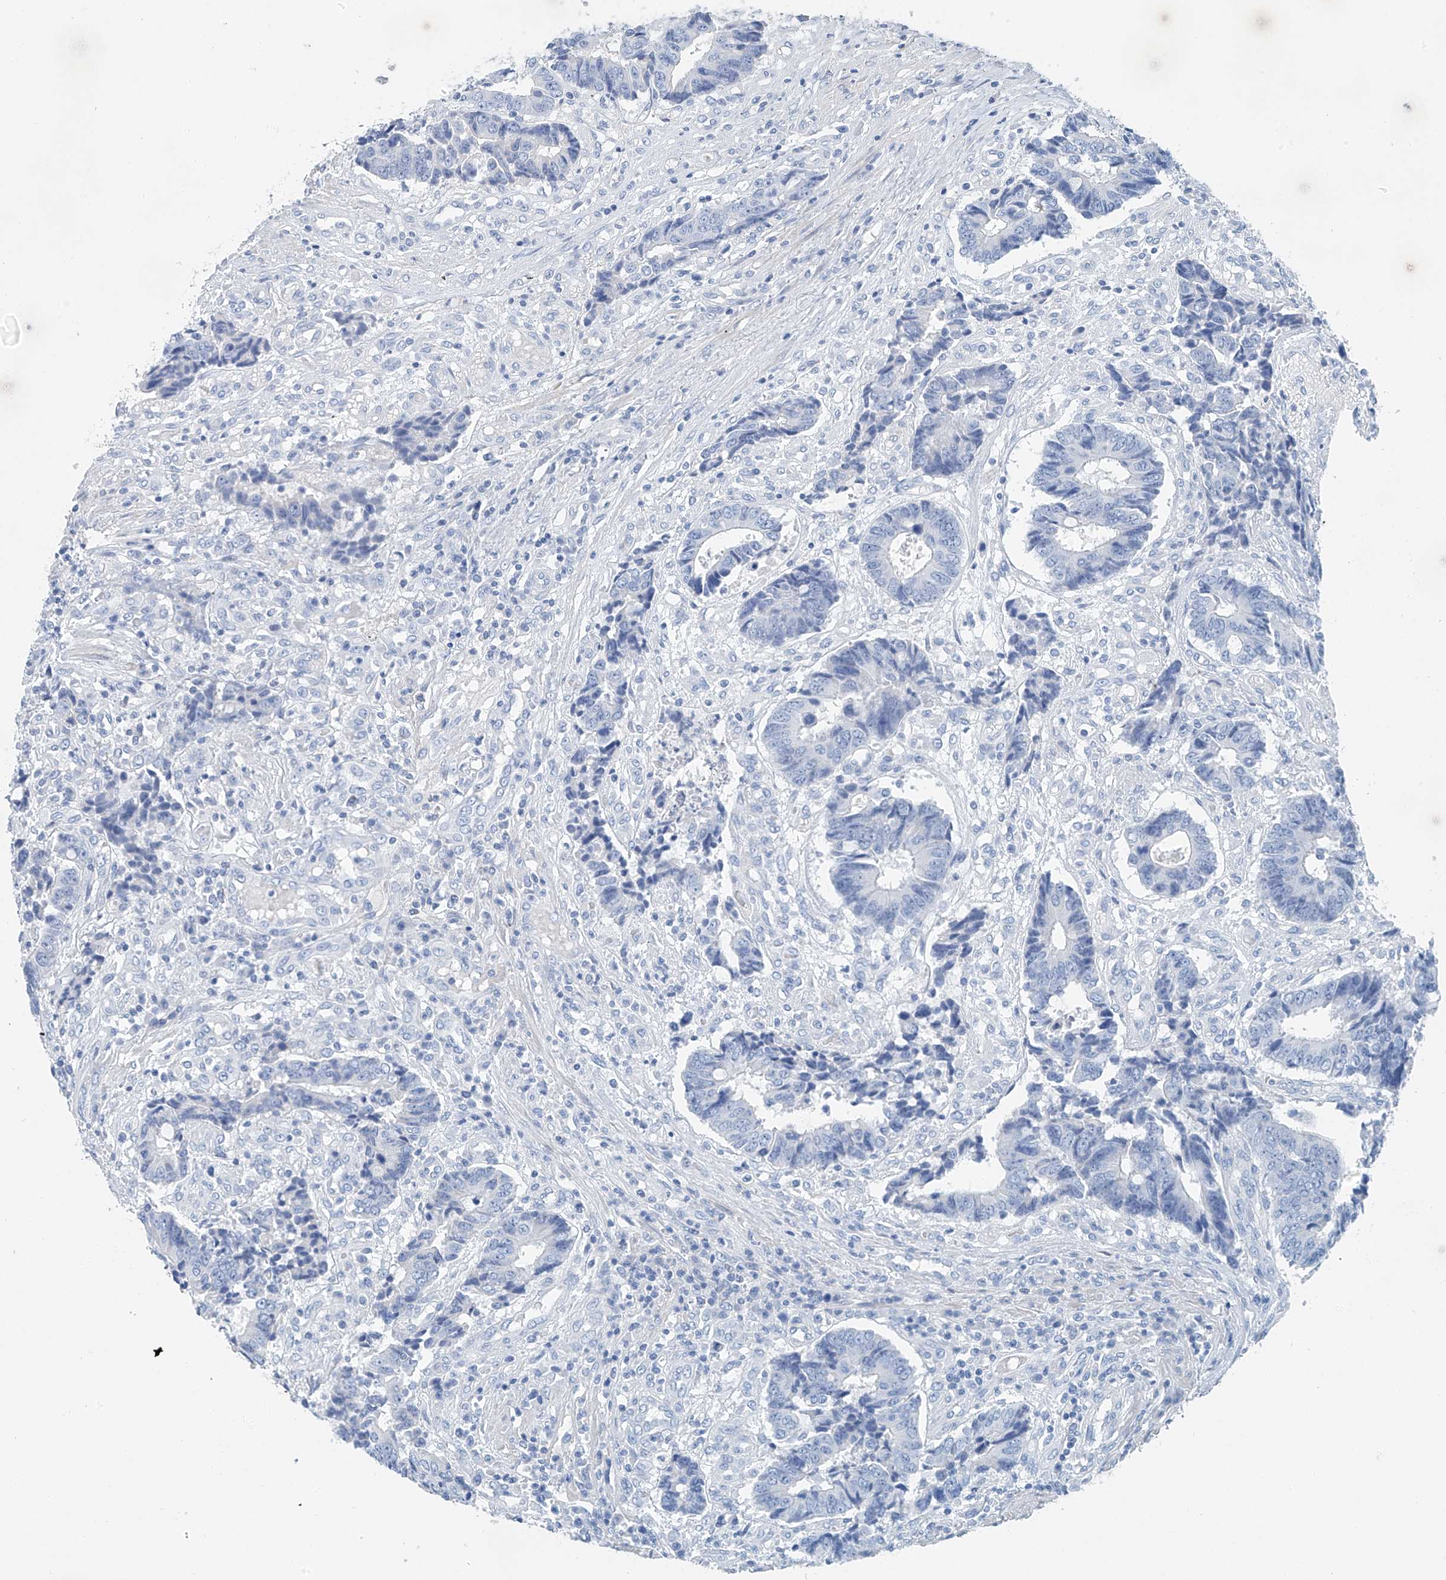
{"staining": {"intensity": "negative", "quantity": "none", "location": "none"}, "tissue": "colorectal cancer", "cell_type": "Tumor cells", "image_type": "cancer", "snomed": [{"axis": "morphology", "description": "Adenocarcinoma, NOS"}, {"axis": "topography", "description": "Rectum"}], "caption": "DAB immunohistochemical staining of human colorectal cancer exhibits no significant expression in tumor cells.", "gene": "C1orf87", "patient": {"sex": "male", "age": 84}}